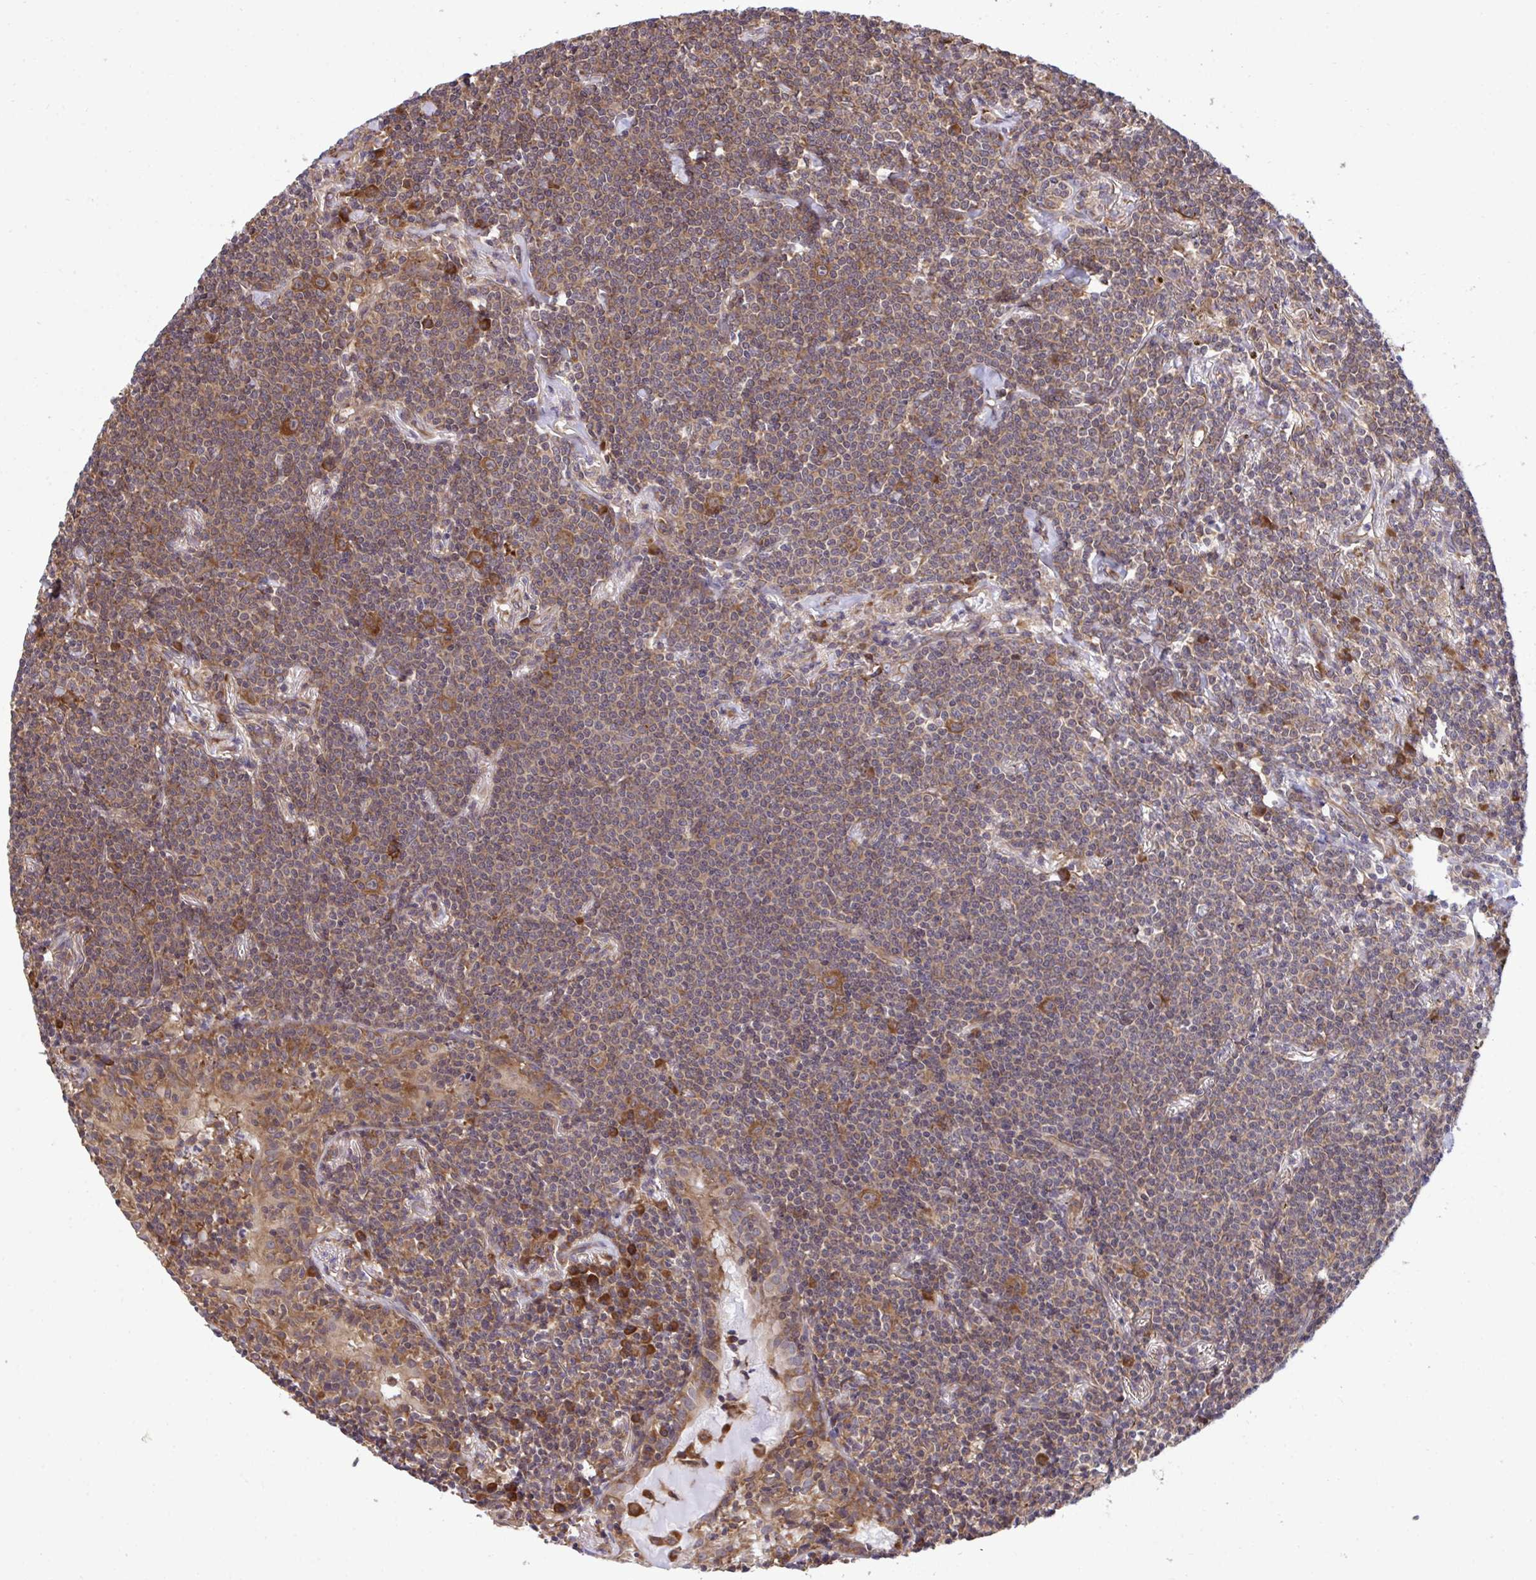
{"staining": {"intensity": "moderate", "quantity": "25%-75%", "location": "cytoplasmic/membranous"}, "tissue": "lymphoma", "cell_type": "Tumor cells", "image_type": "cancer", "snomed": [{"axis": "morphology", "description": "Malignant lymphoma, non-Hodgkin's type, Low grade"}, {"axis": "topography", "description": "Lung"}], "caption": "Human lymphoma stained with a brown dye displays moderate cytoplasmic/membranous positive staining in approximately 25%-75% of tumor cells.", "gene": "RPS15", "patient": {"sex": "female", "age": 71}}